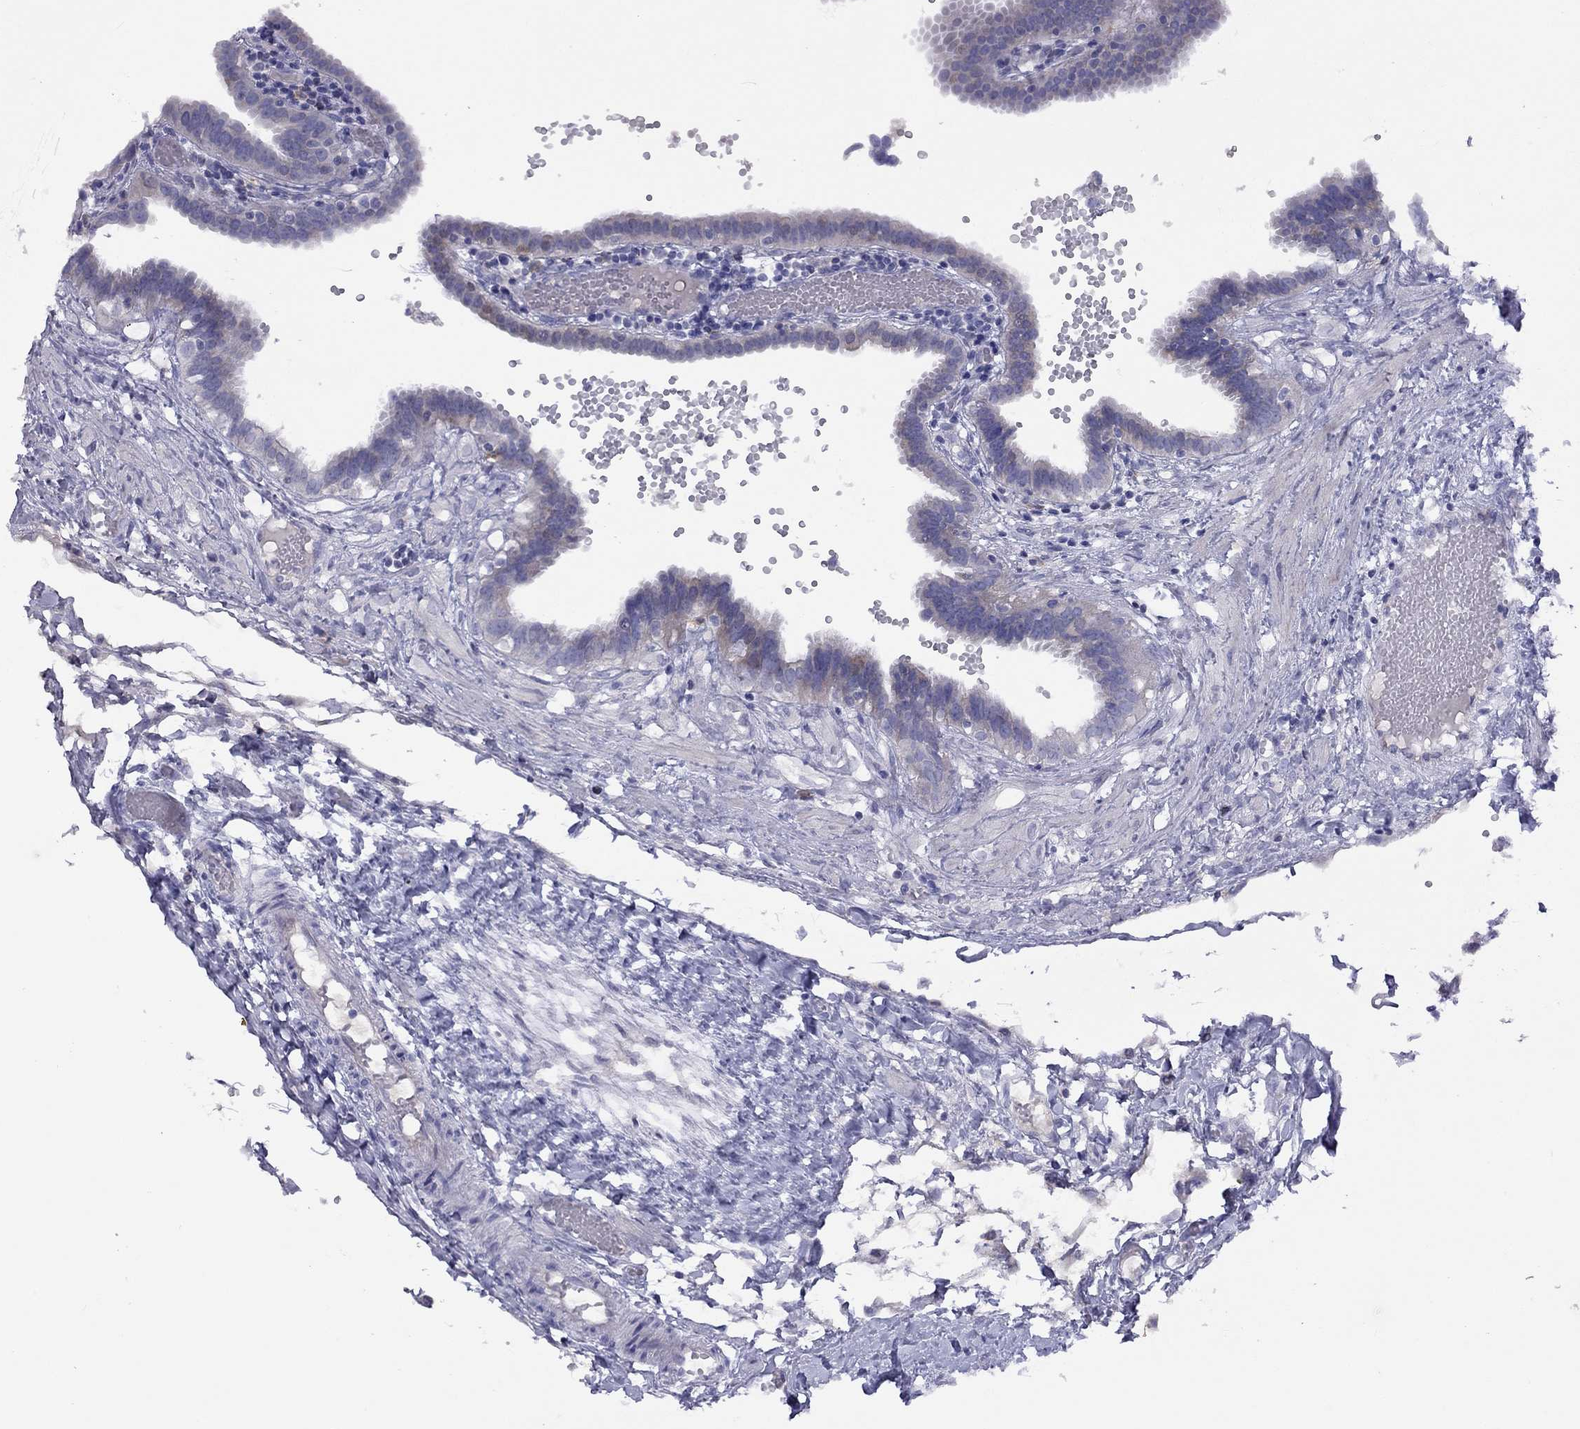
{"staining": {"intensity": "negative", "quantity": "none", "location": "none"}, "tissue": "fallopian tube", "cell_type": "Glandular cells", "image_type": "normal", "snomed": [{"axis": "morphology", "description": "Normal tissue, NOS"}, {"axis": "topography", "description": "Fallopian tube"}], "caption": "High magnification brightfield microscopy of normal fallopian tube stained with DAB (brown) and counterstained with hematoxylin (blue): glandular cells show no significant positivity. (DAB IHC visualized using brightfield microscopy, high magnification).", "gene": "CPNE4", "patient": {"sex": "female", "age": 37}}